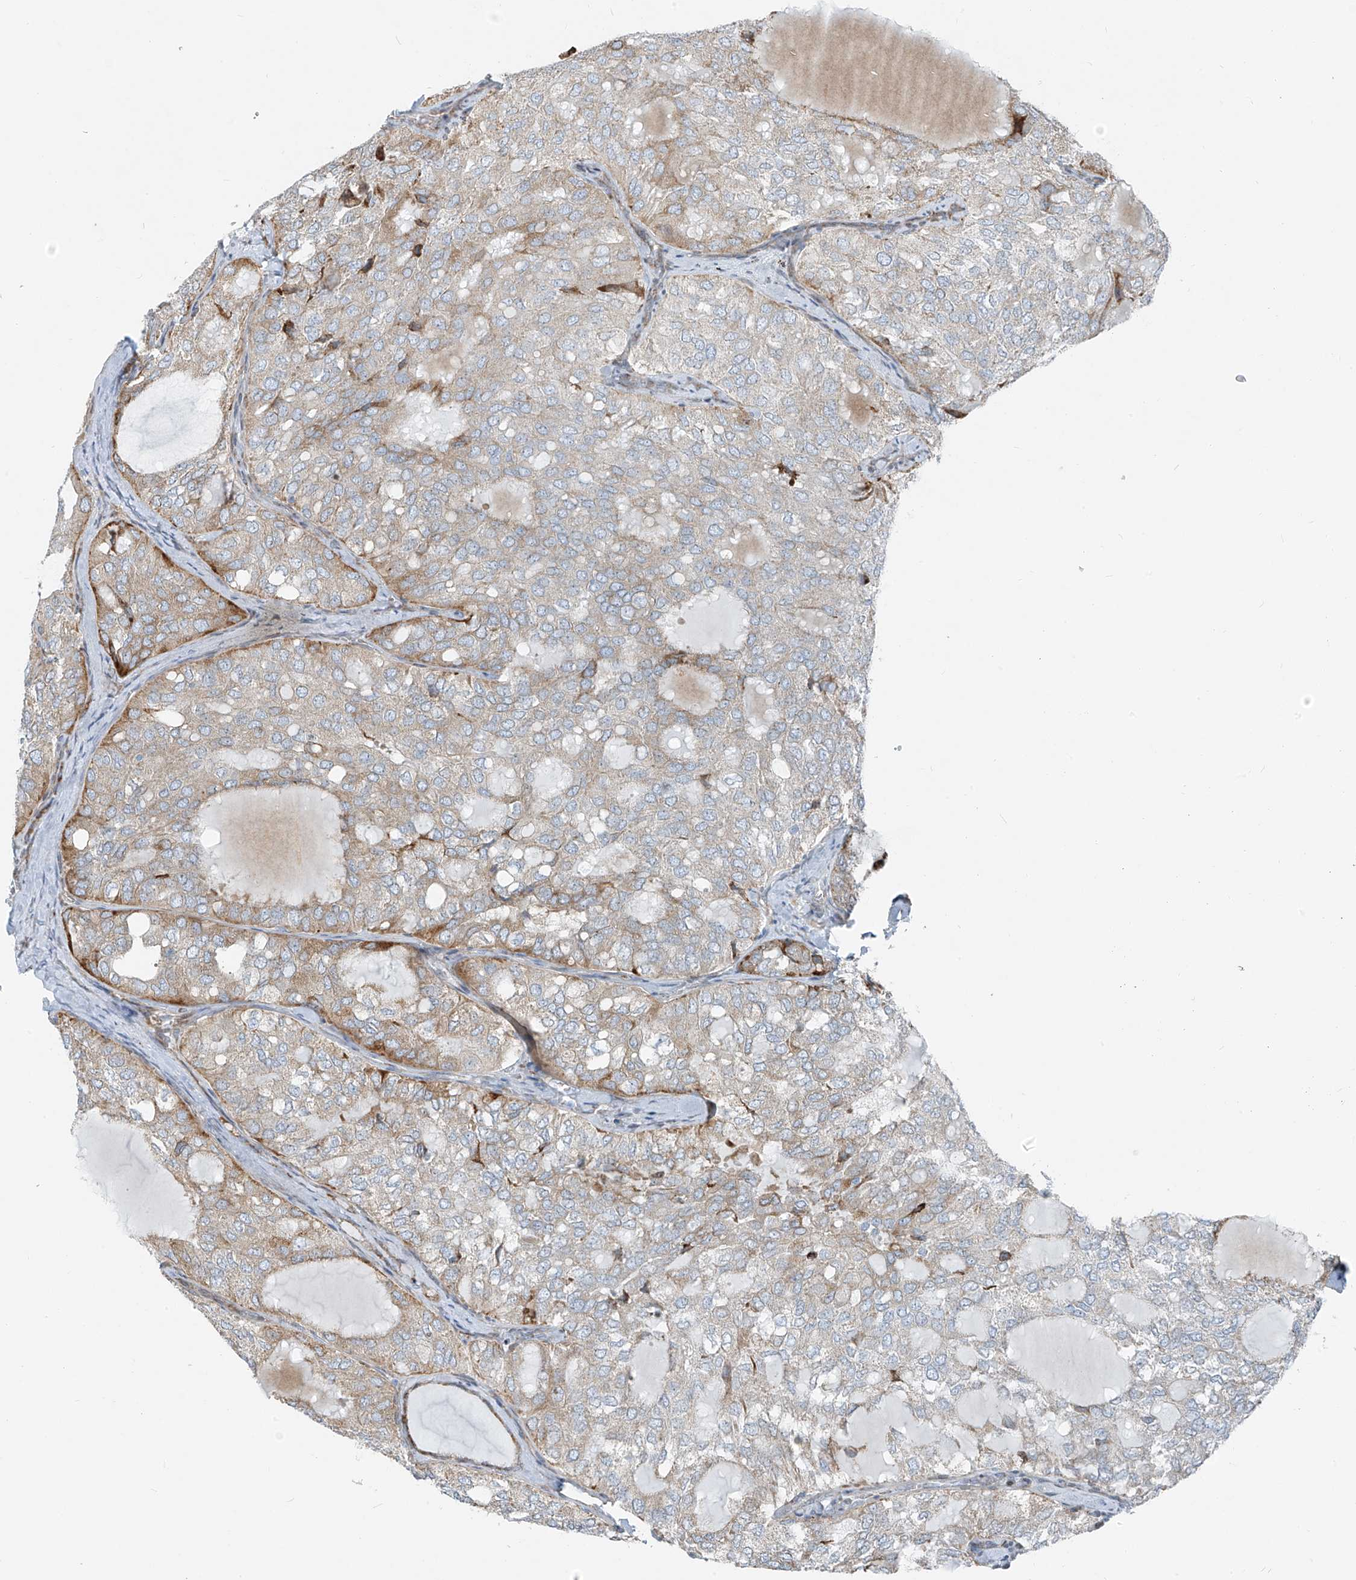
{"staining": {"intensity": "moderate", "quantity": "<25%", "location": "cytoplasmic/membranous"}, "tissue": "thyroid cancer", "cell_type": "Tumor cells", "image_type": "cancer", "snomed": [{"axis": "morphology", "description": "Follicular adenoma carcinoma, NOS"}, {"axis": "topography", "description": "Thyroid gland"}], "caption": "Brown immunohistochemical staining in human thyroid cancer reveals moderate cytoplasmic/membranous expression in about <25% of tumor cells.", "gene": "HIC2", "patient": {"sex": "male", "age": 75}}